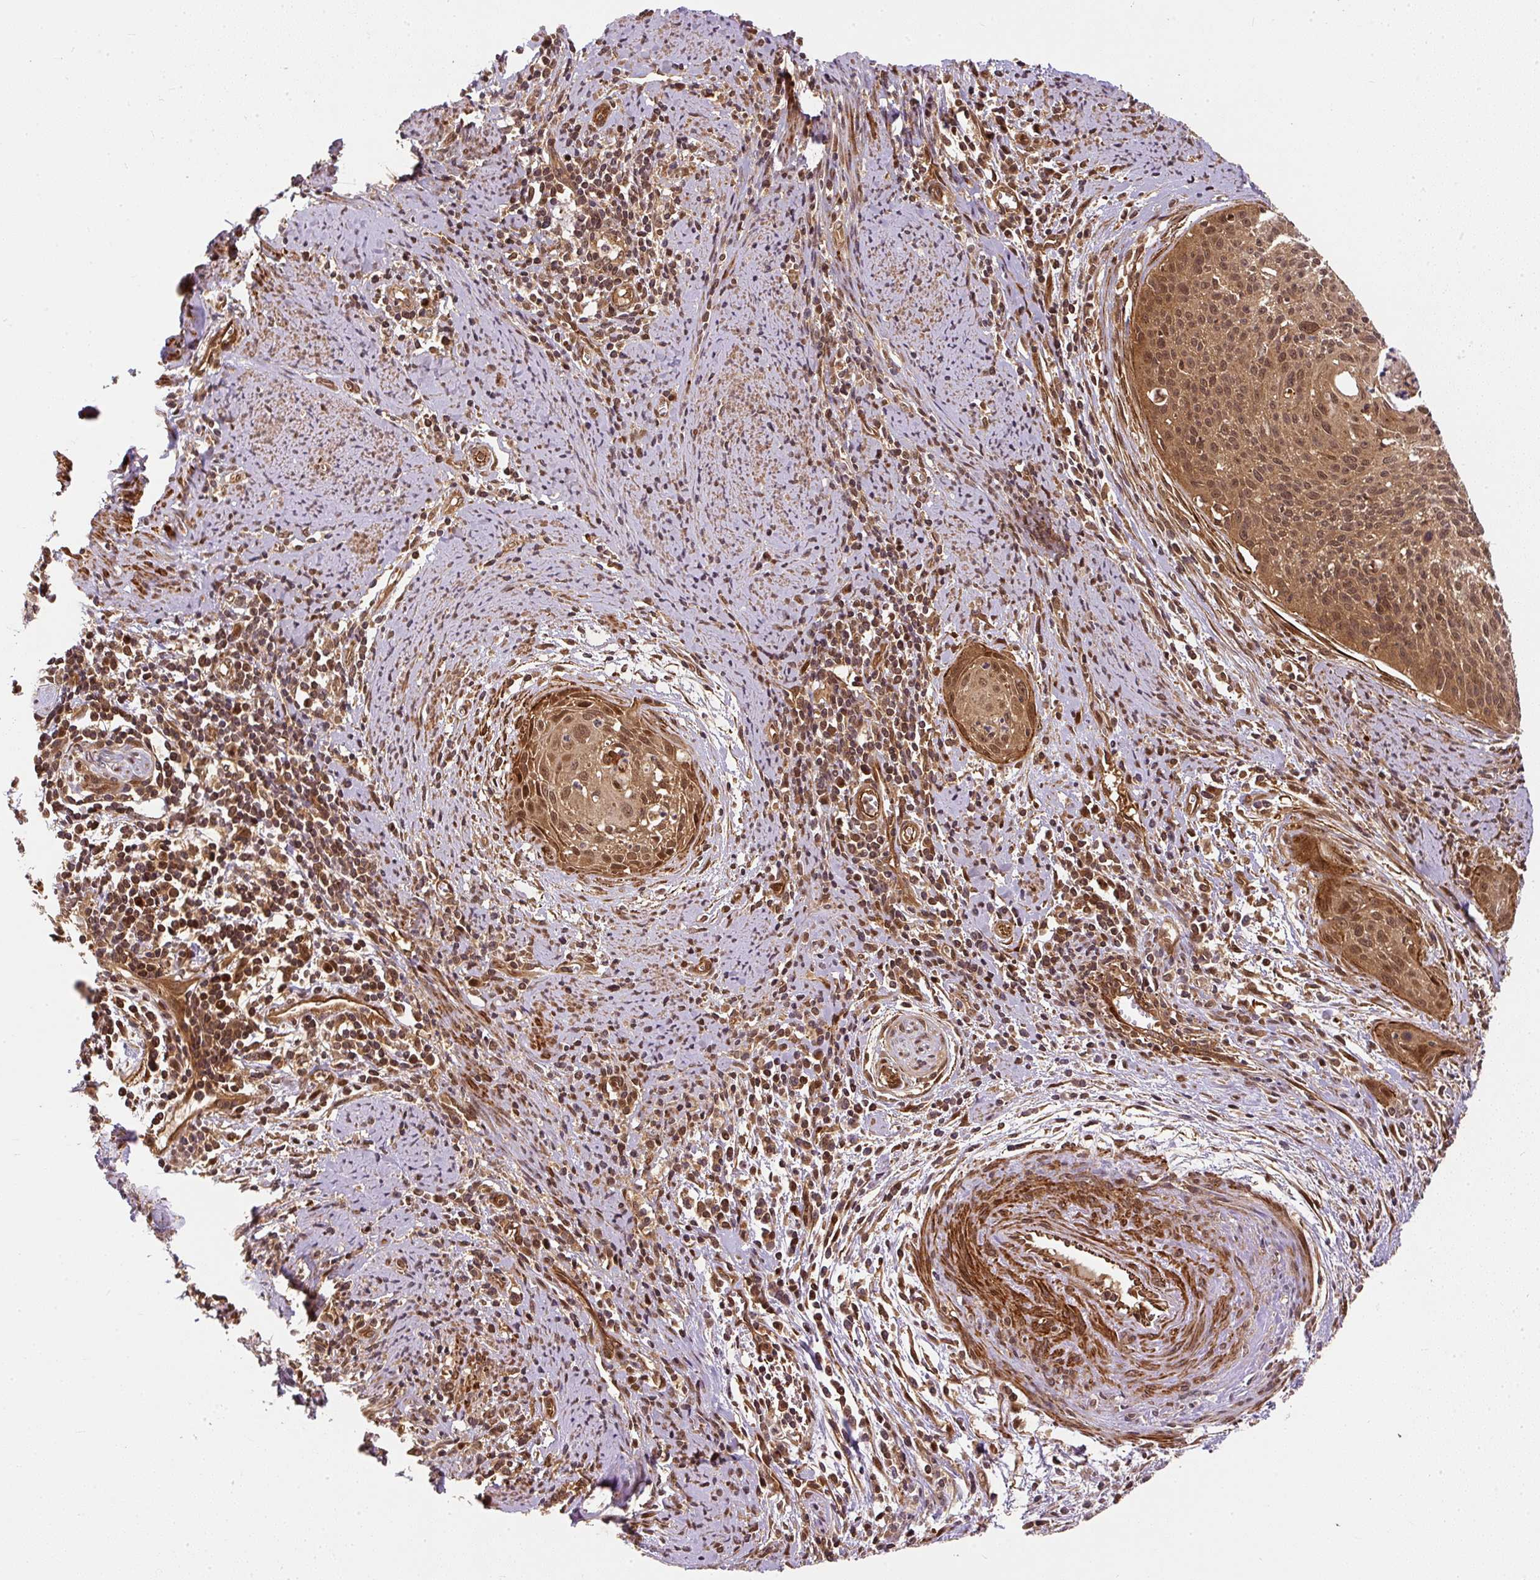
{"staining": {"intensity": "moderate", "quantity": ">75%", "location": "cytoplasmic/membranous,nuclear"}, "tissue": "cervical cancer", "cell_type": "Tumor cells", "image_type": "cancer", "snomed": [{"axis": "morphology", "description": "Squamous cell carcinoma, NOS"}, {"axis": "topography", "description": "Cervix"}], "caption": "Brown immunohistochemical staining in human cervical squamous cell carcinoma shows moderate cytoplasmic/membranous and nuclear expression in approximately >75% of tumor cells.", "gene": "PSMD1", "patient": {"sex": "female", "age": 55}}